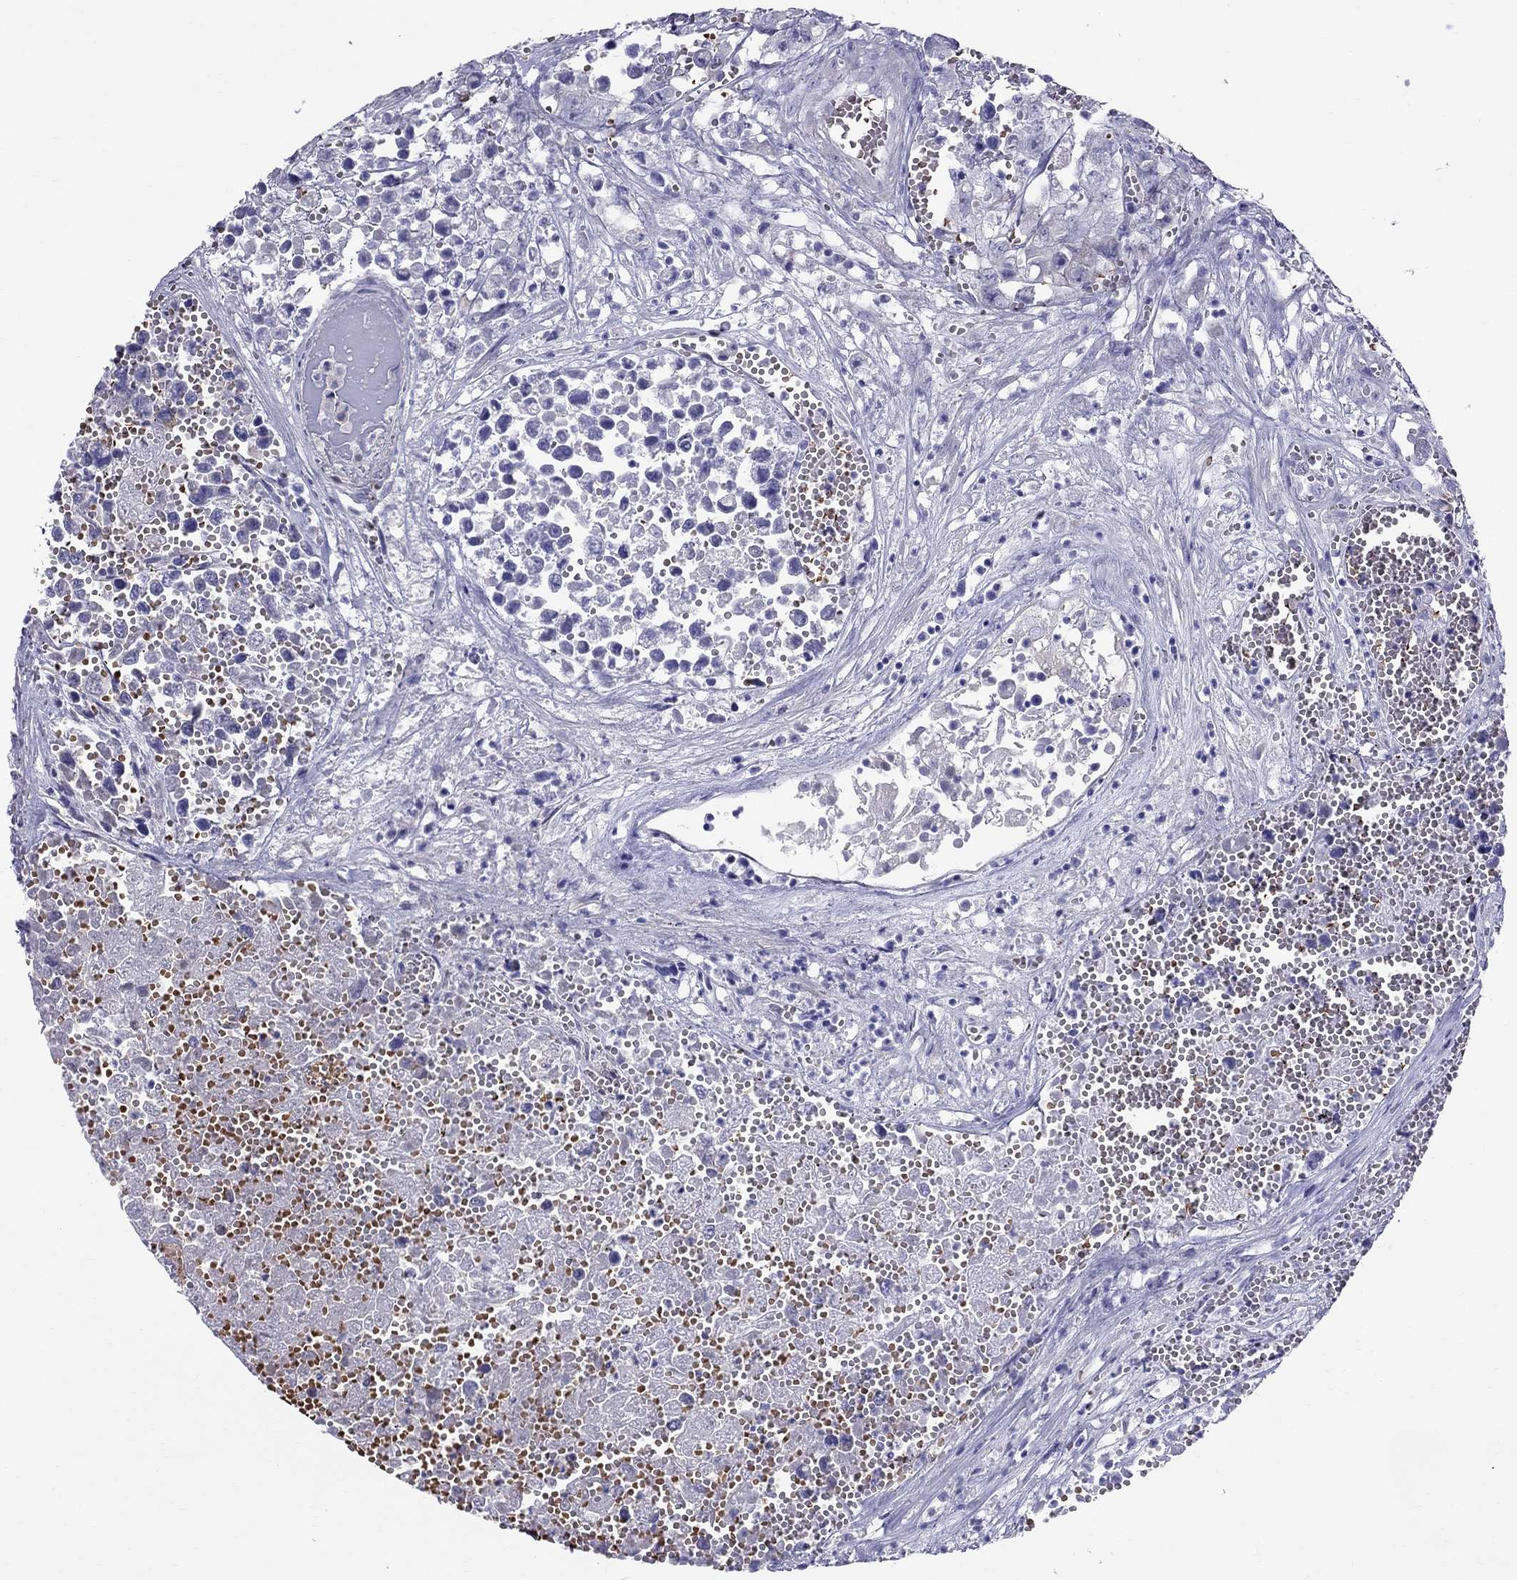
{"staining": {"intensity": "negative", "quantity": "none", "location": "none"}, "tissue": "testis cancer", "cell_type": "Tumor cells", "image_type": "cancer", "snomed": [{"axis": "morphology", "description": "Seminoma, NOS"}, {"axis": "morphology", "description": "Carcinoma, Embryonal, NOS"}, {"axis": "topography", "description": "Testis"}], "caption": "Photomicrograph shows no significant protein positivity in tumor cells of testis cancer.", "gene": "DNAAF6", "patient": {"sex": "male", "age": 22}}